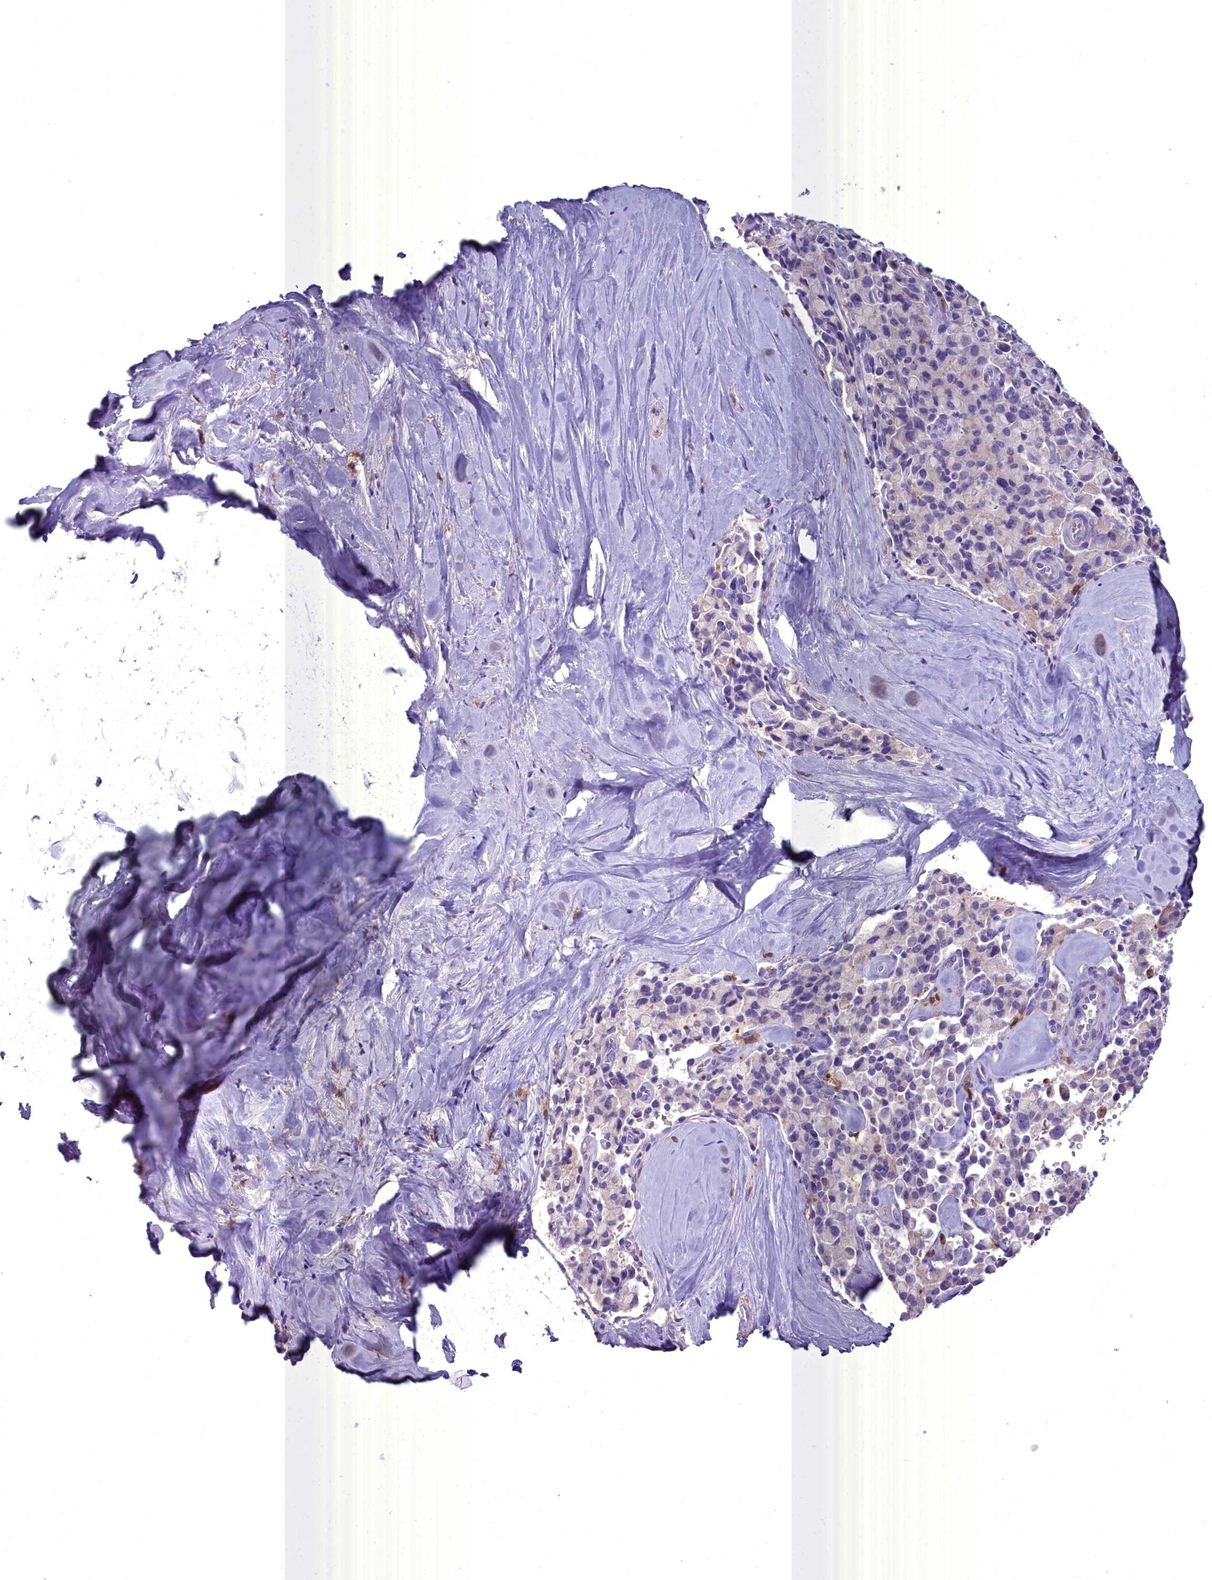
{"staining": {"intensity": "negative", "quantity": "none", "location": "none"}, "tissue": "pancreatic cancer", "cell_type": "Tumor cells", "image_type": "cancer", "snomed": [{"axis": "morphology", "description": "Adenocarcinoma, NOS"}, {"axis": "topography", "description": "Pancreas"}], "caption": "Immunohistochemical staining of human pancreatic adenocarcinoma reveals no significant staining in tumor cells.", "gene": "BLNK", "patient": {"sex": "male", "age": 65}}